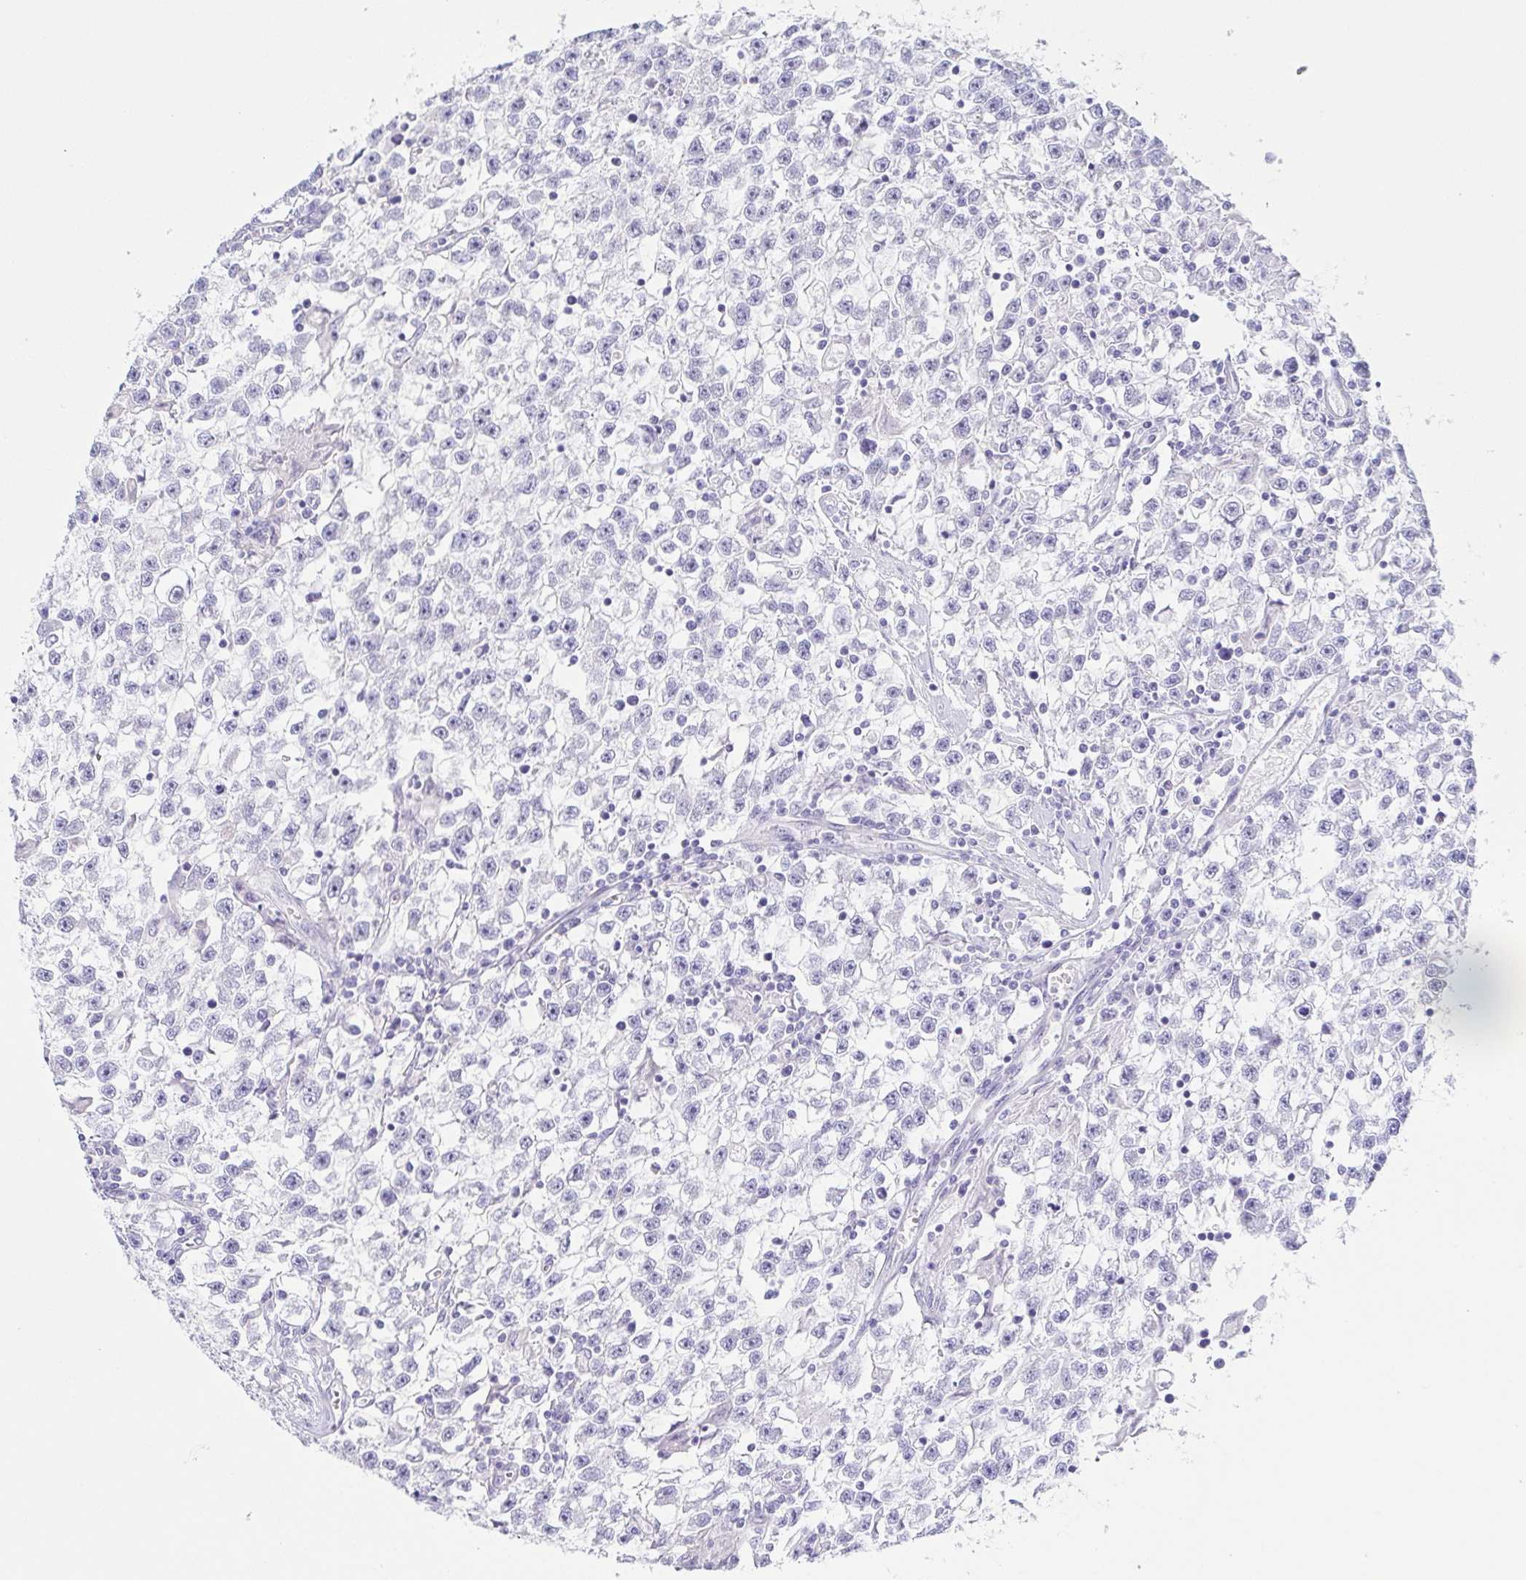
{"staining": {"intensity": "negative", "quantity": "none", "location": "none"}, "tissue": "testis cancer", "cell_type": "Tumor cells", "image_type": "cancer", "snomed": [{"axis": "morphology", "description": "Seminoma, NOS"}, {"axis": "topography", "description": "Testis"}], "caption": "Protein analysis of seminoma (testis) reveals no significant expression in tumor cells.", "gene": "LDLRAD1", "patient": {"sex": "male", "age": 31}}